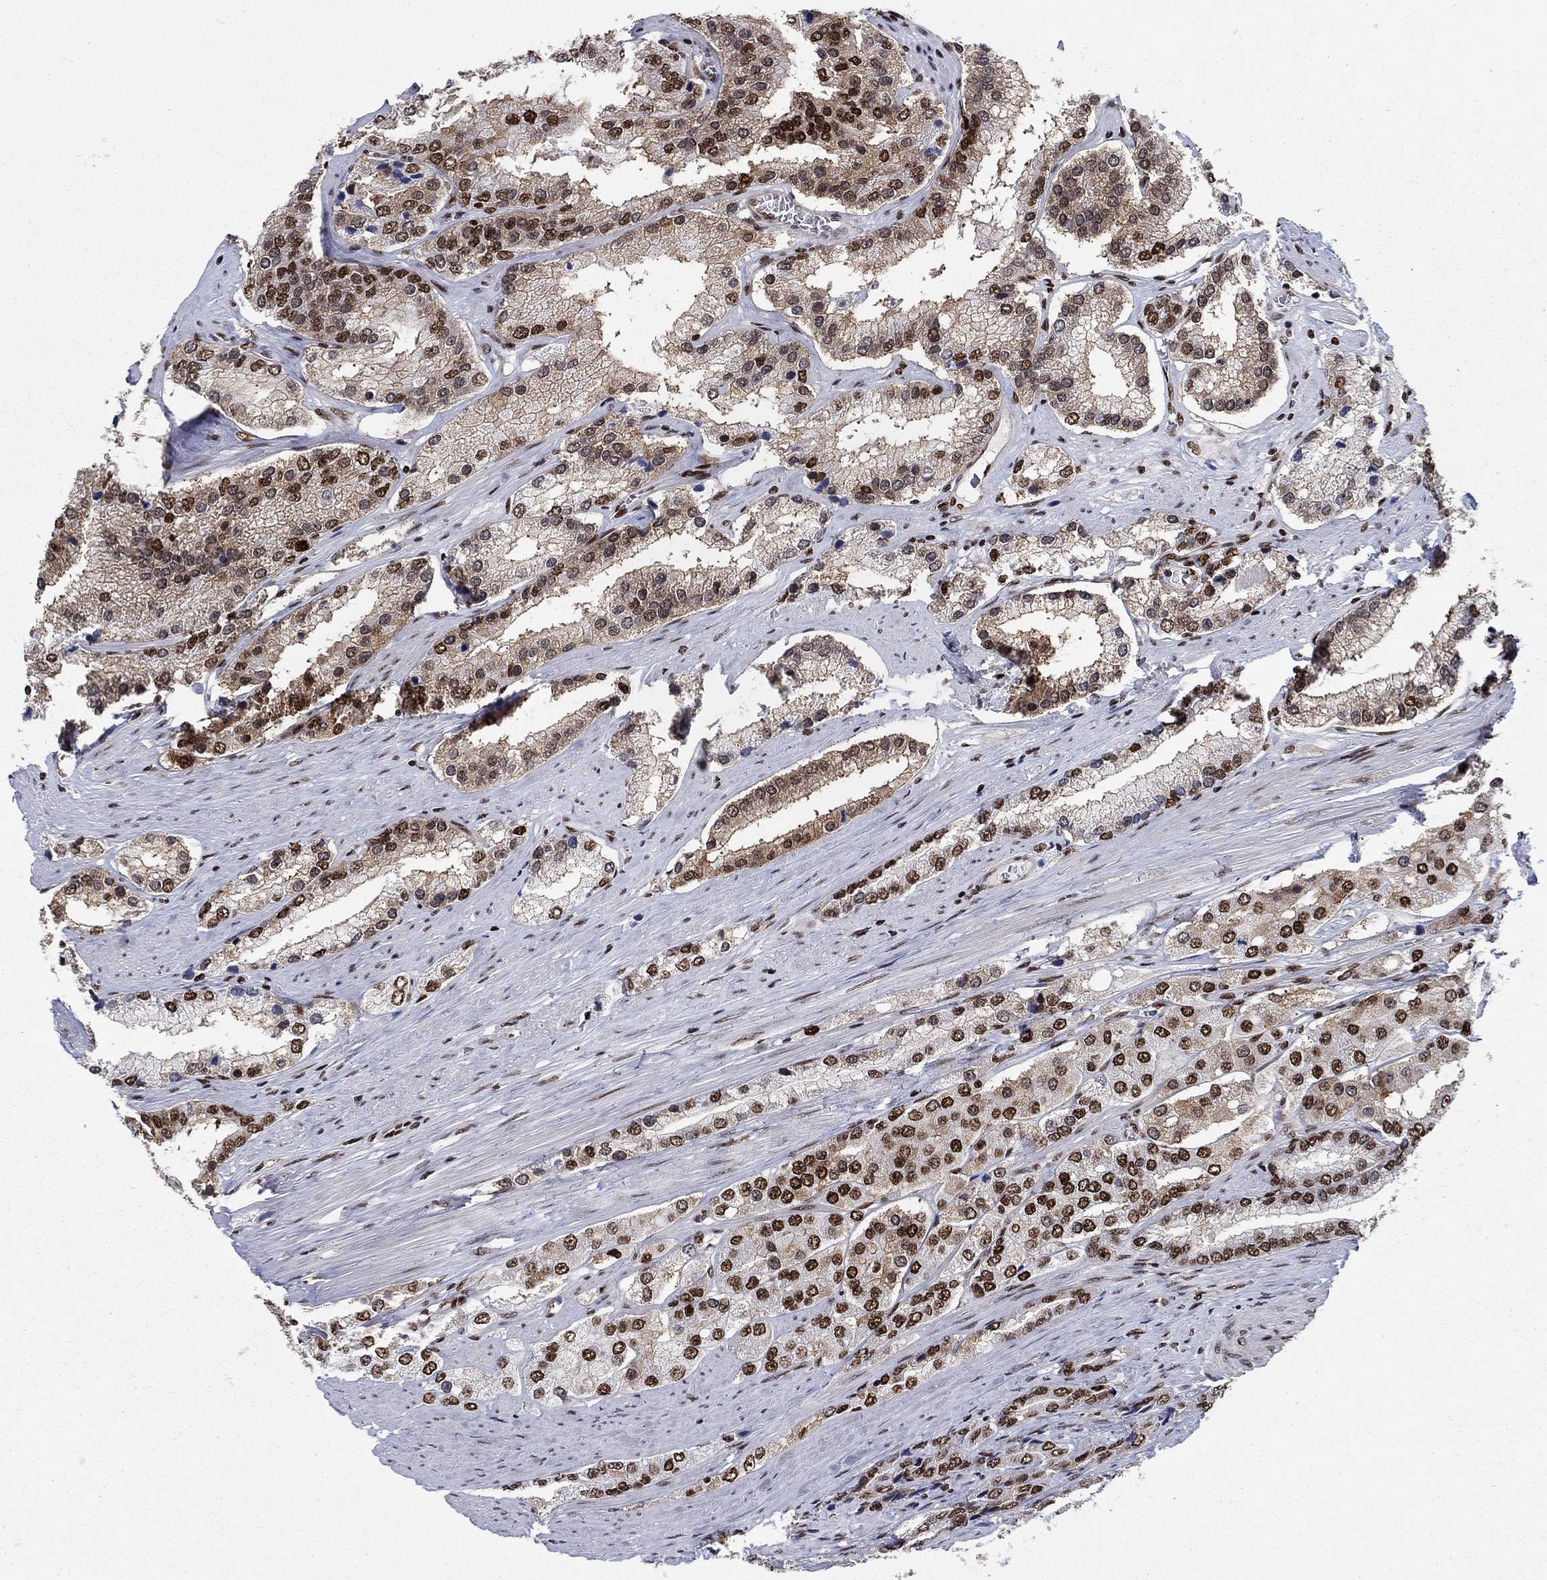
{"staining": {"intensity": "strong", "quantity": "25%-75%", "location": "nuclear"}, "tissue": "prostate cancer", "cell_type": "Tumor cells", "image_type": "cancer", "snomed": [{"axis": "morphology", "description": "Adenocarcinoma, Low grade"}, {"axis": "topography", "description": "Prostate"}], "caption": "Tumor cells exhibit high levels of strong nuclear expression in about 25%-75% of cells in human prostate cancer (low-grade adenocarcinoma).", "gene": "RPRD1B", "patient": {"sex": "male", "age": 69}}